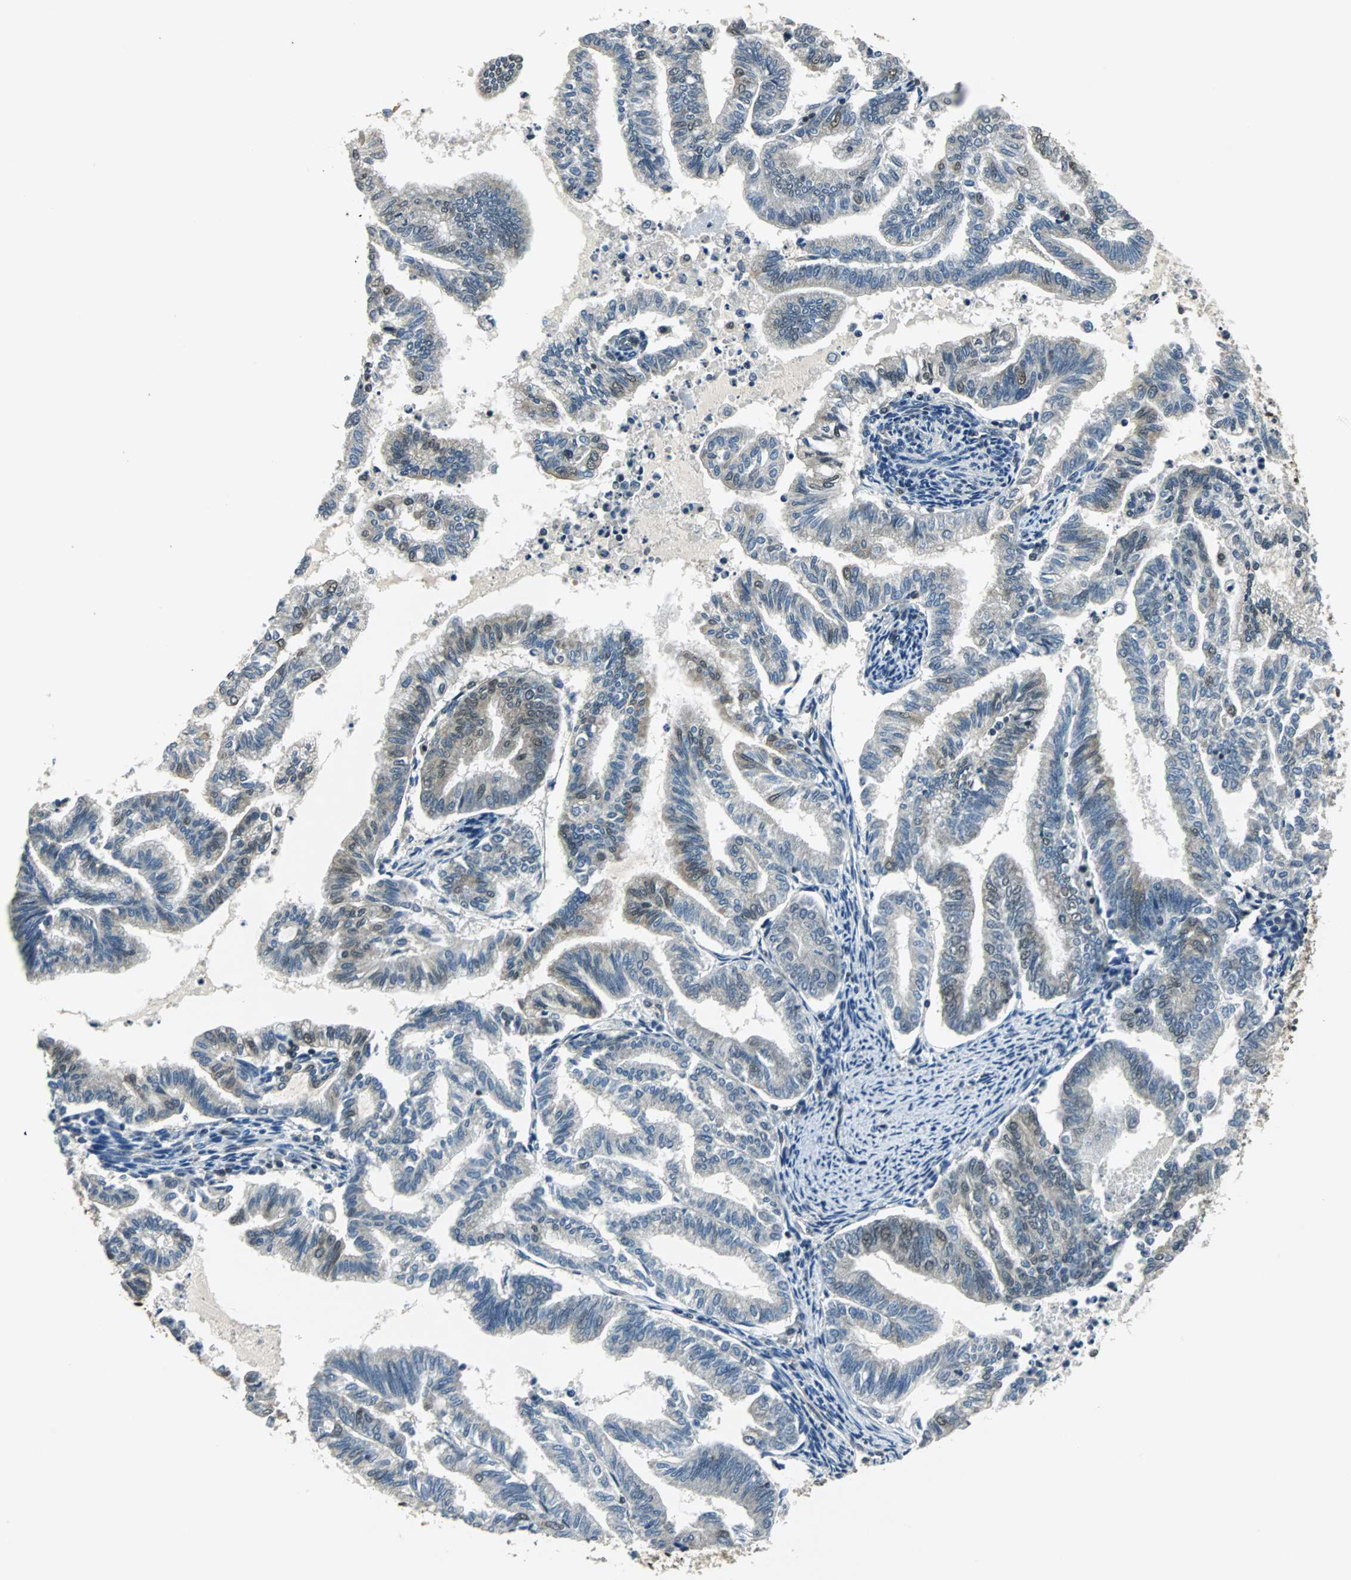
{"staining": {"intensity": "moderate", "quantity": "<25%", "location": "cytoplasmic/membranous,nuclear"}, "tissue": "endometrial cancer", "cell_type": "Tumor cells", "image_type": "cancer", "snomed": [{"axis": "morphology", "description": "Adenocarcinoma, NOS"}, {"axis": "topography", "description": "Endometrium"}], "caption": "Immunohistochemistry (IHC) micrograph of endometrial adenocarcinoma stained for a protein (brown), which exhibits low levels of moderate cytoplasmic/membranous and nuclear staining in approximately <25% of tumor cells.", "gene": "RBM14", "patient": {"sex": "female", "age": 79}}